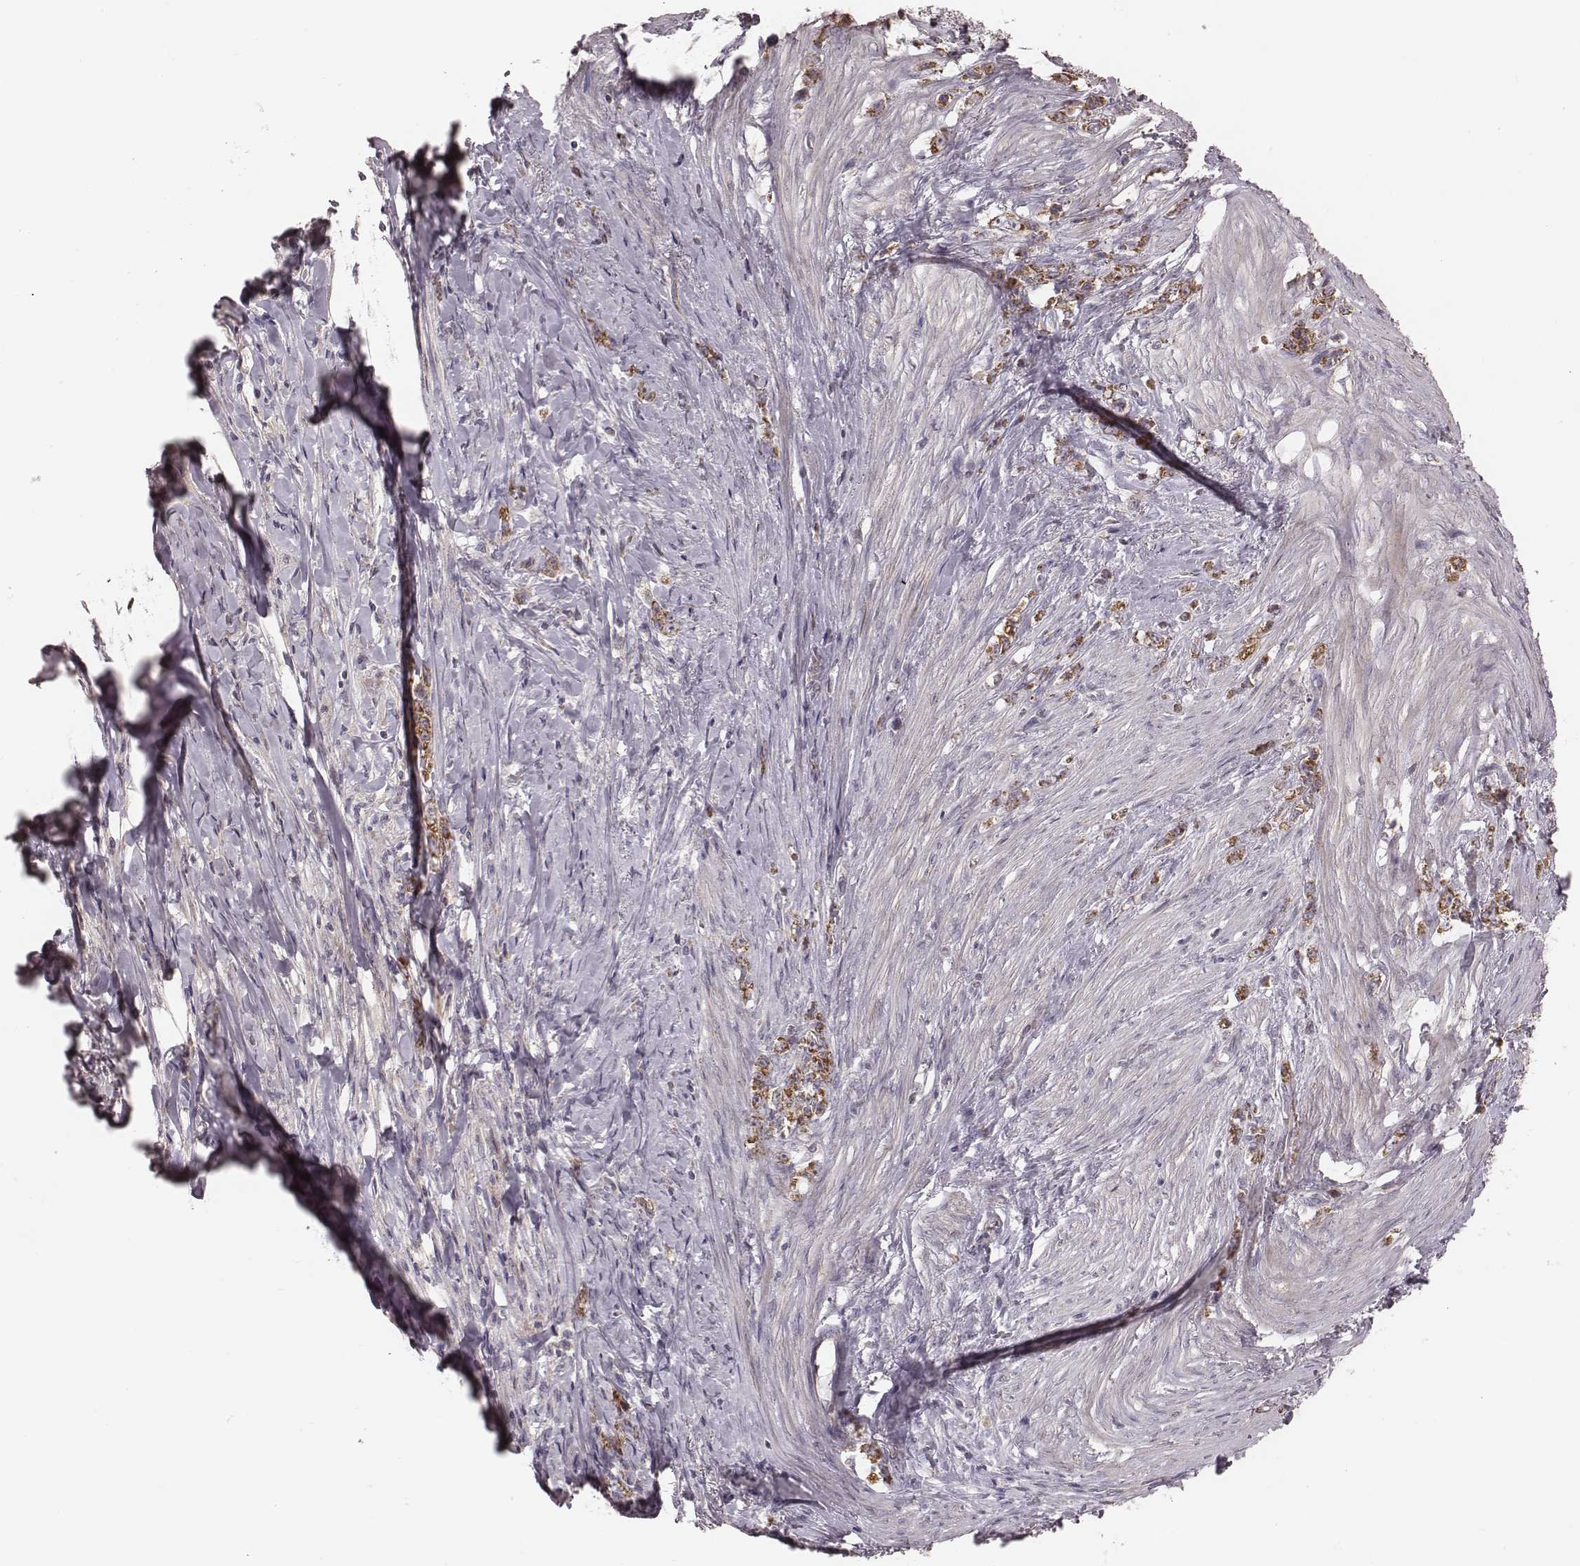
{"staining": {"intensity": "moderate", "quantity": ">75%", "location": "cytoplasmic/membranous"}, "tissue": "stomach cancer", "cell_type": "Tumor cells", "image_type": "cancer", "snomed": [{"axis": "morphology", "description": "Adenocarcinoma, NOS"}, {"axis": "topography", "description": "Stomach, lower"}], "caption": "Stomach cancer (adenocarcinoma) stained with a brown dye demonstrates moderate cytoplasmic/membranous positive positivity in about >75% of tumor cells.", "gene": "MRPS27", "patient": {"sex": "male", "age": 88}}